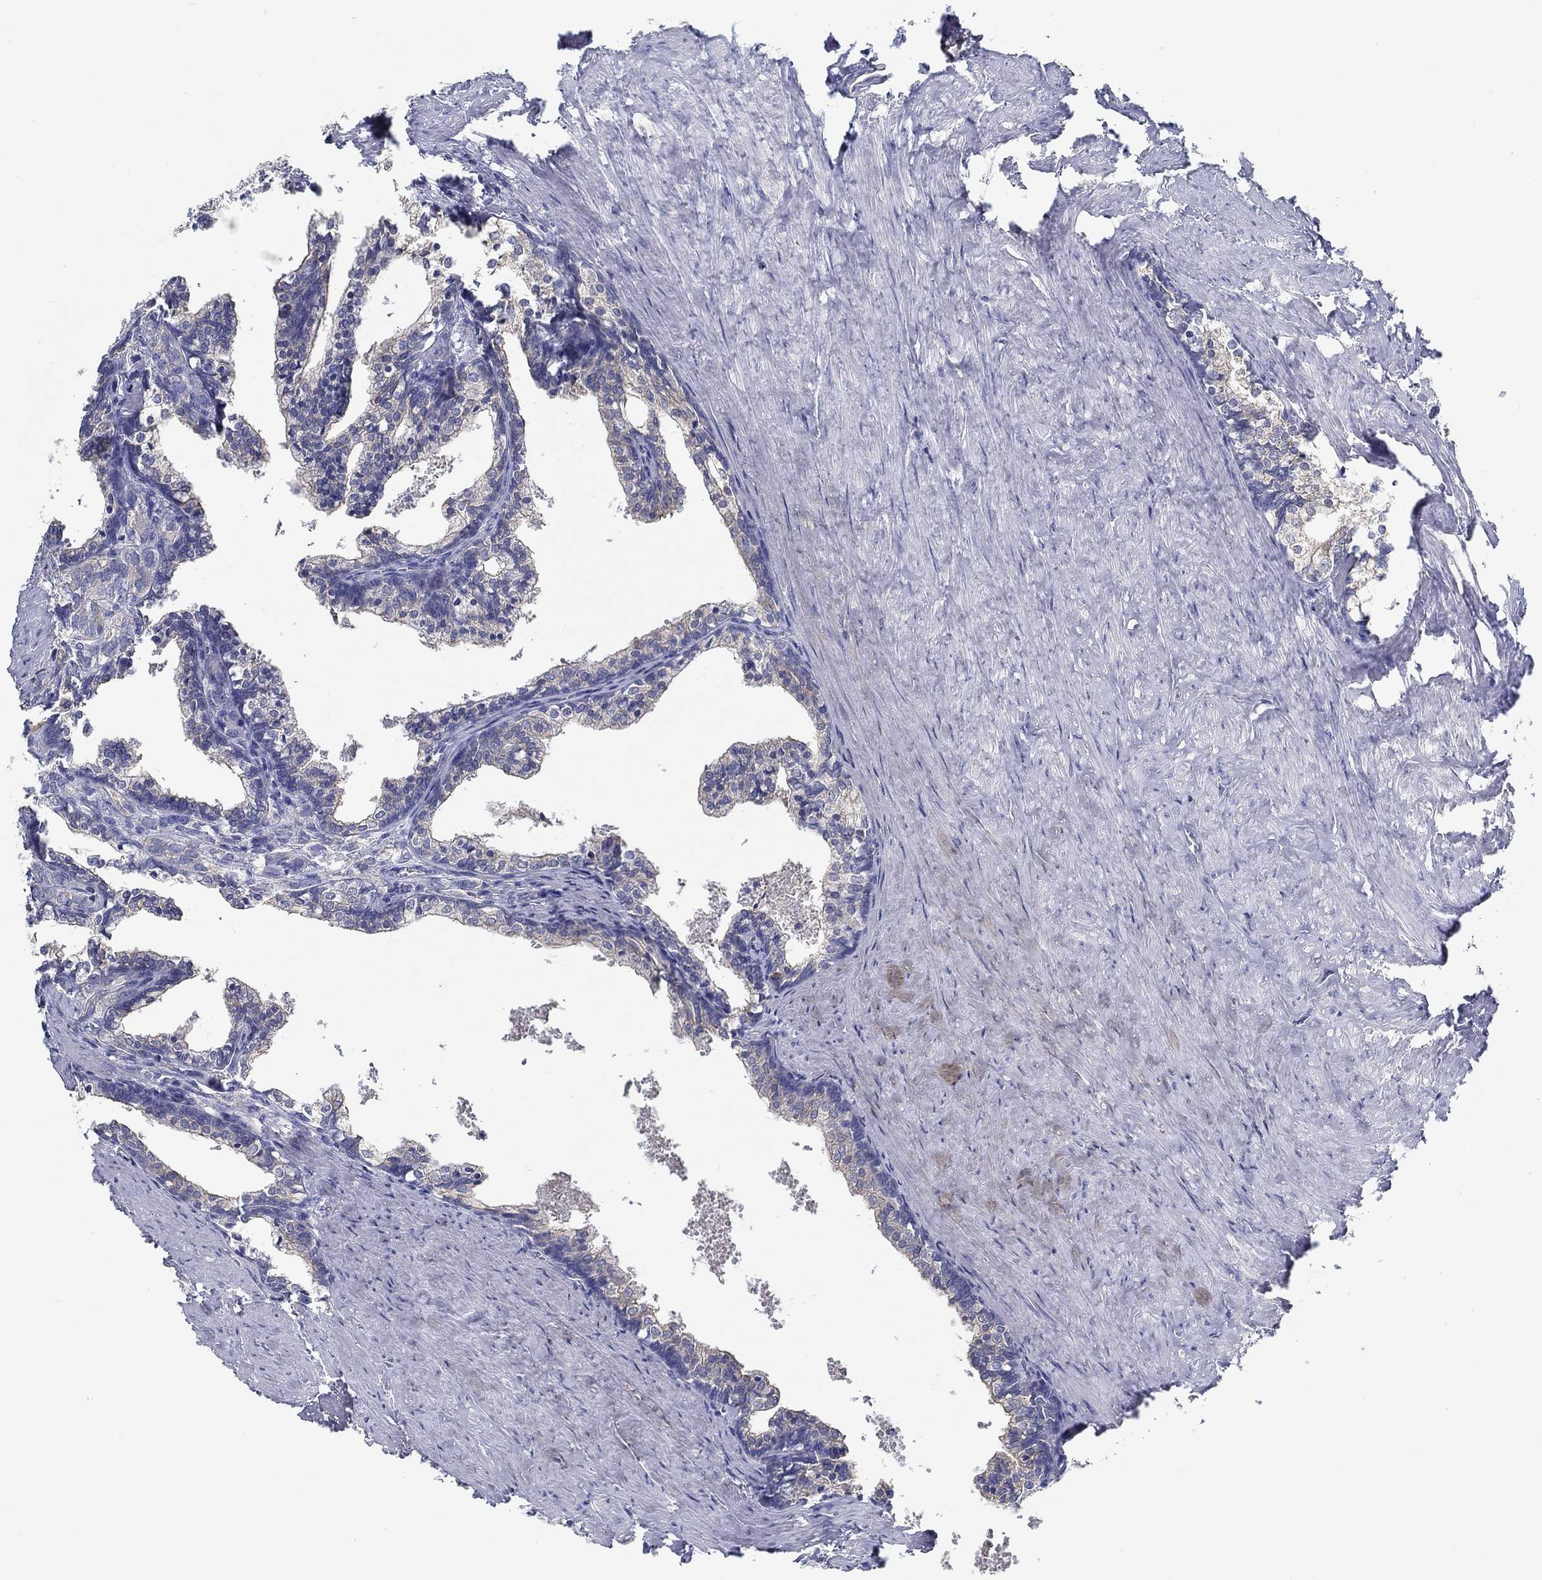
{"staining": {"intensity": "weak", "quantity": "25%-75%", "location": "cytoplasmic/membranous"}, "tissue": "prostate cancer", "cell_type": "Tumor cells", "image_type": "cancer", "snomed": [{"axis": "morphology", "description": "Adenocarcinoma, NOS"}, {"axis": "topography", "description": "Prostate and seminal vesicle, NOS"}], "caption": "An IHC photomicrograph of tumor tissue is shown. Protein staining in brown labels weak cytoplasmic/membranous positivity in prostate cancer (adenocarcinoma) within tumor cells. (DAB = brown stain, brightfield microscopy at high magnification).", "gene": "BBOF1", "patient": {"sex": "male", "age": 63}}